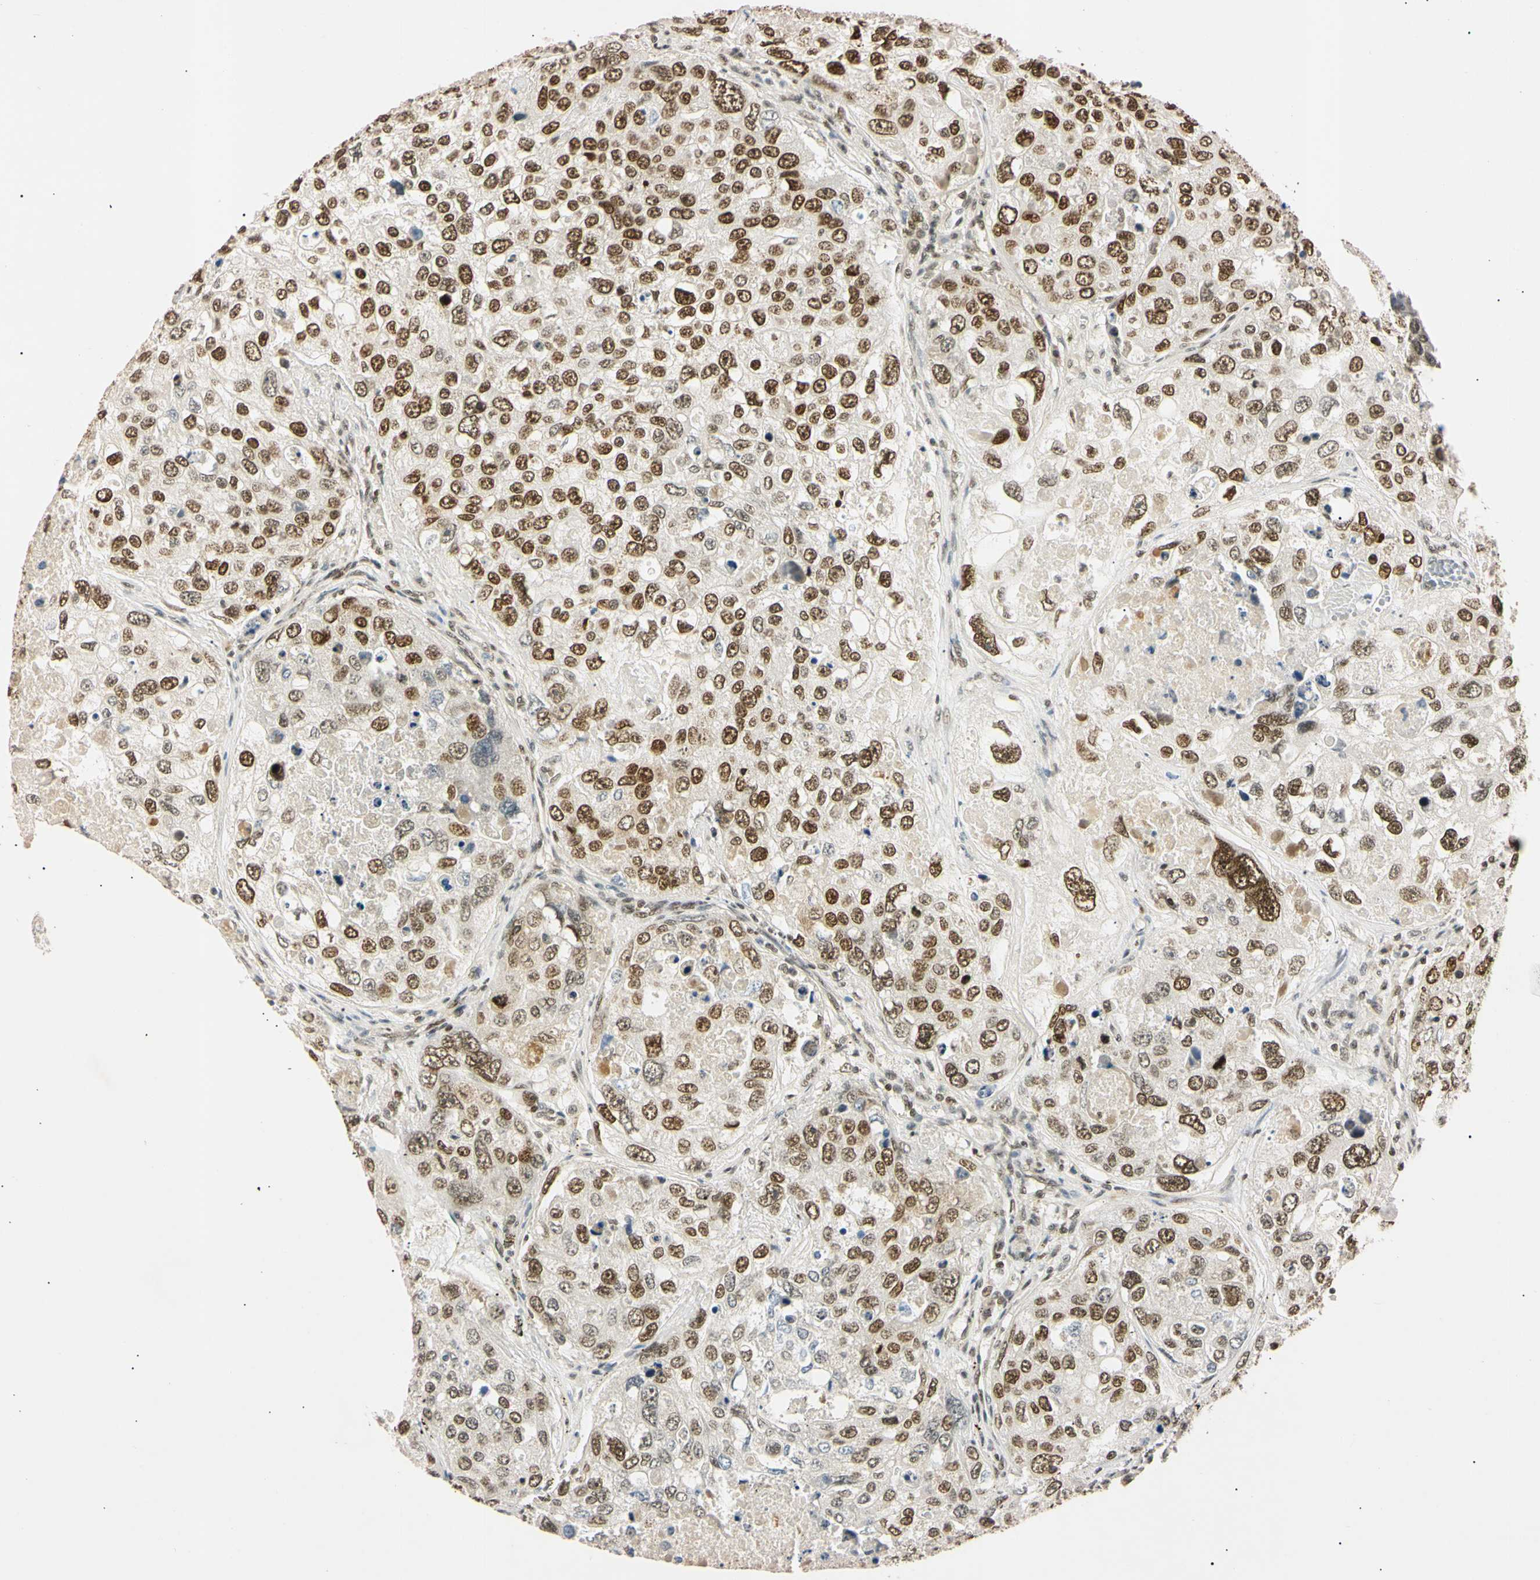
{"staining": {"intensity": "strong", "quantity": ">75%", "location": "nuclear"}, "tissue": "urothelial cancer", "cell_type": "Tumor cells", "image_type": "cancer", "snomed": [{"axis": "morphology", "description": "Urothelial carcinoma, High grade"}, {"axis": "topography", "description": "Lymph node"}, {"axis": "topography", "description": "Urinary bladder"}], "caption": "Immunohistochemistry (IHC) micrograph of human high-grade urothelial carcinoma stained for a protein (brown), which reveals high levels of strong nuclear staining in approximately >75% of tumor cells.", "gene": "SMARCA5", "patient": {"sex": "male", "age": 51}}